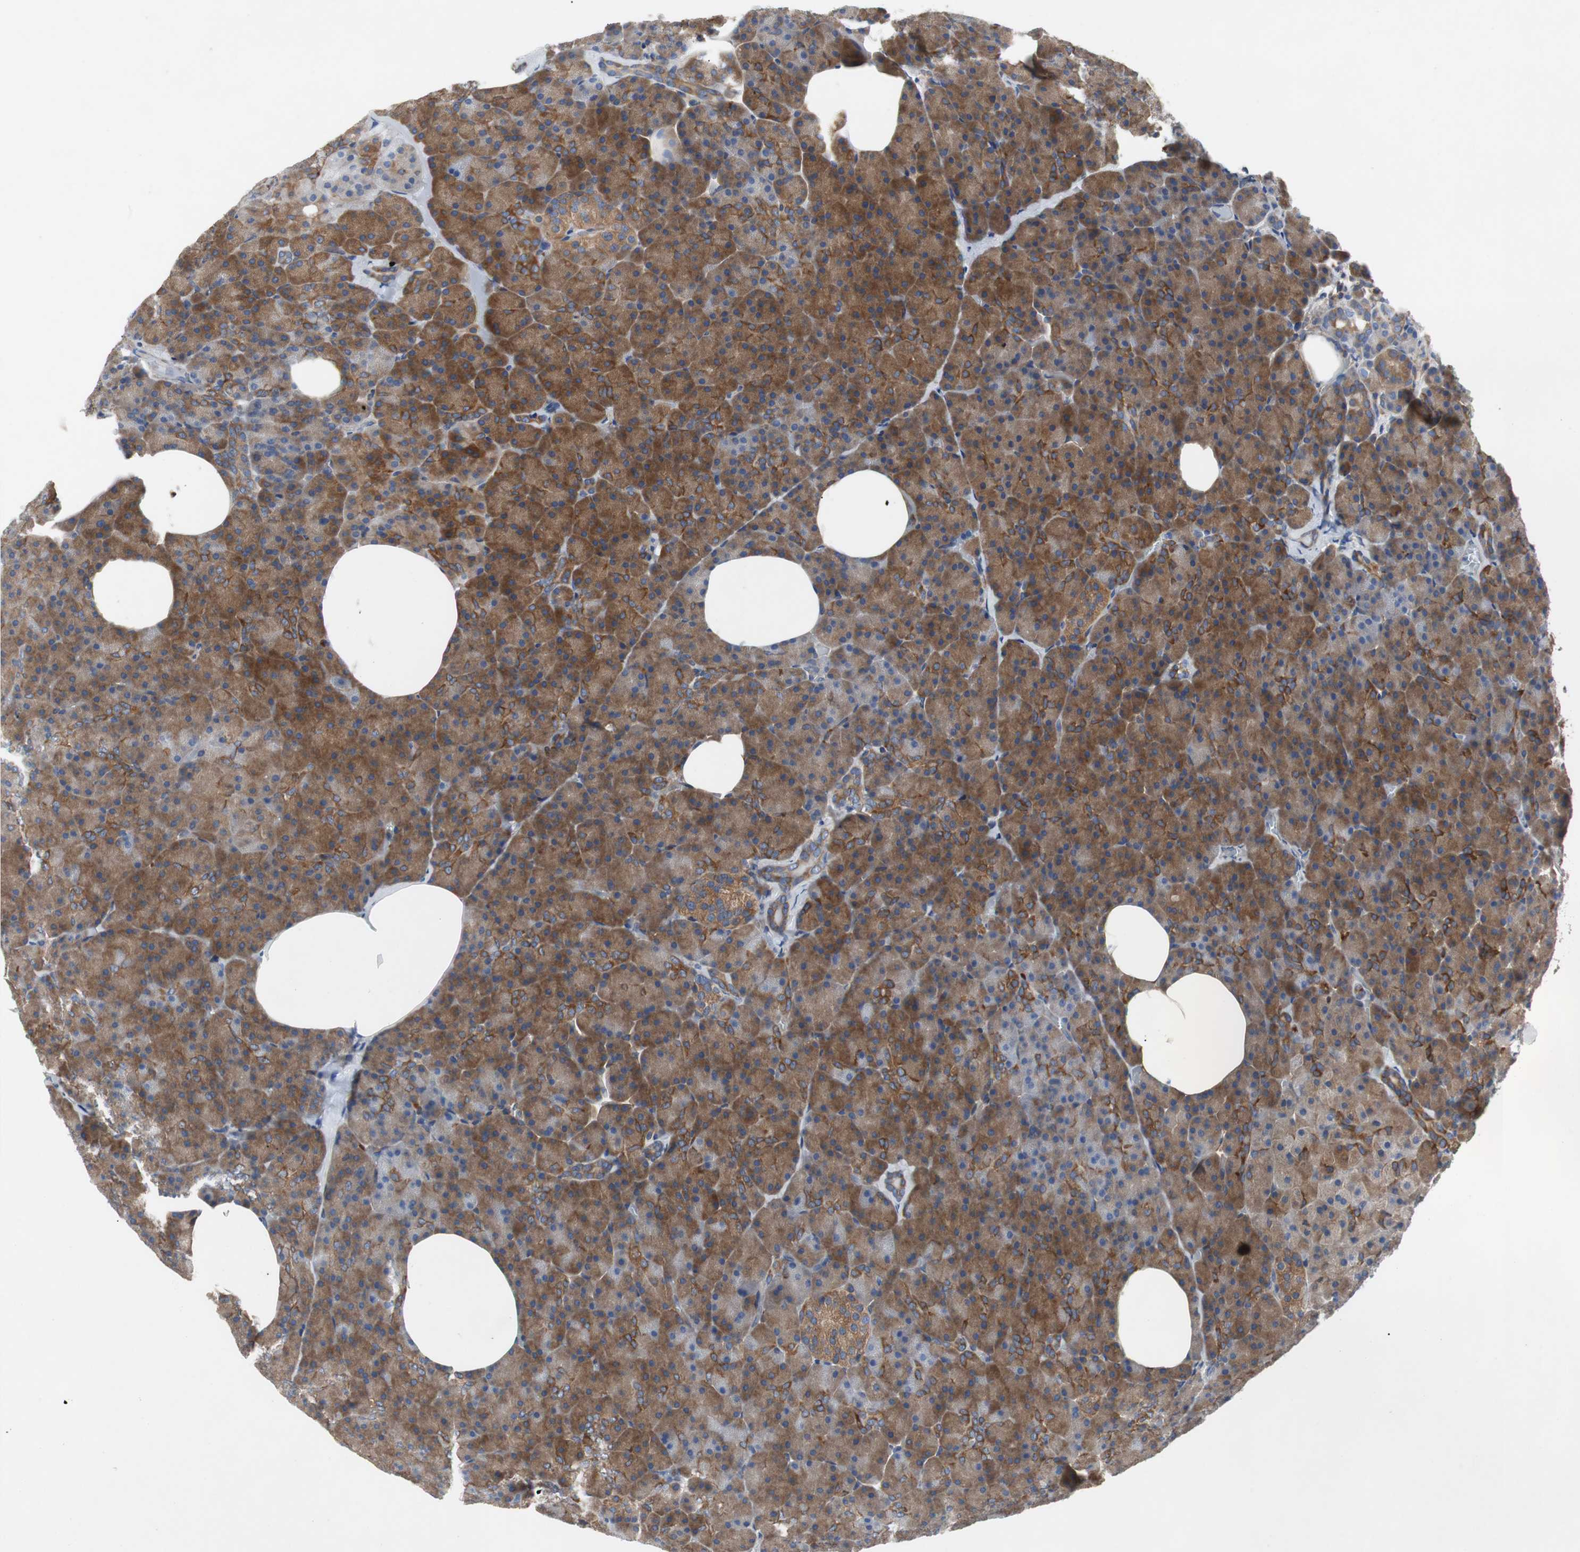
{"staining": {"intensity": "strong", "quantity": ">75%", "location": "cytoplasmic/membranous"}, "tissue": "pancreas", "cell_type": "Exocrine glandular cells", "image_type": "normal", "snomed": [{"axis": "morphology", "description": "Normal tissue, NOS"}, {"axis": "topography", "description": "Pancreas"}], "caption": "About >75% of exocrine glandular cells in benign pancreas display strong cytoplasmic/membranous protein expression as visualized by brown immunohistochemical staining.", "gene": "GYS1", "patient": {"sex": "female", "age": 35}}